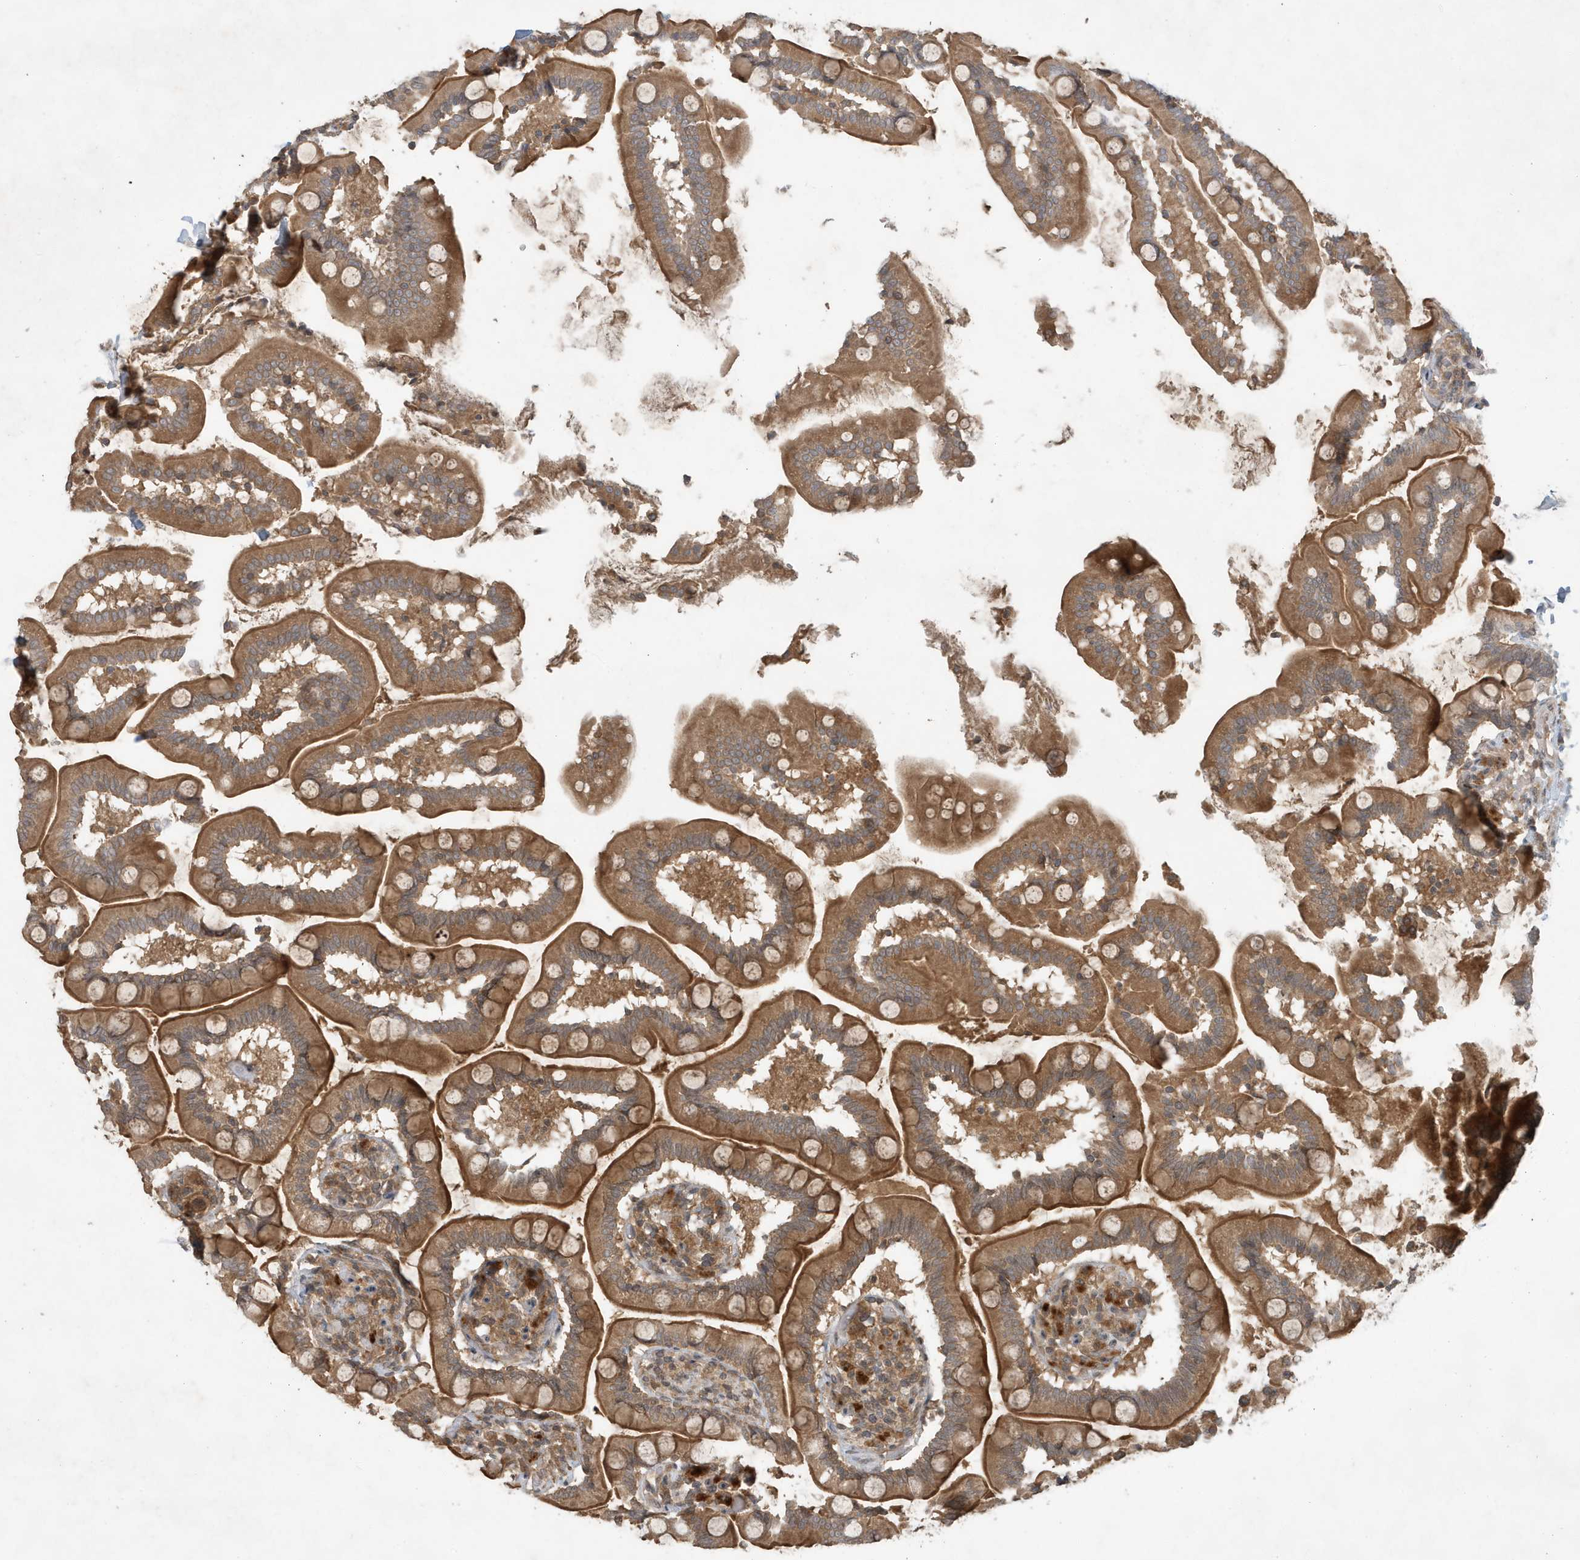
{"staining": {"intensity": "strong", "quantity": ">75%", "location": "cytoplasmic/membranous"}, "tissue": "small intestine", "cell_type": "Glandular cells", "image_type": "normal", "snomed": [{"axis": "morphology", "description": "Normal tissue, NOS"}, {"axis": "topography", "description": "Small intestine"}], "caption": "Immunohistochemistry (DAB (3,3'-diaminobenzidine)) staining of normal small intestine displays strong cytoplasmic/membranous protein staining in approximately >75% of glandular cells. (Brightfield microscopy of DAB IHC at high magnification).", "gene": "ABCB9", "patient": {"sex": "female", "age": 64}}